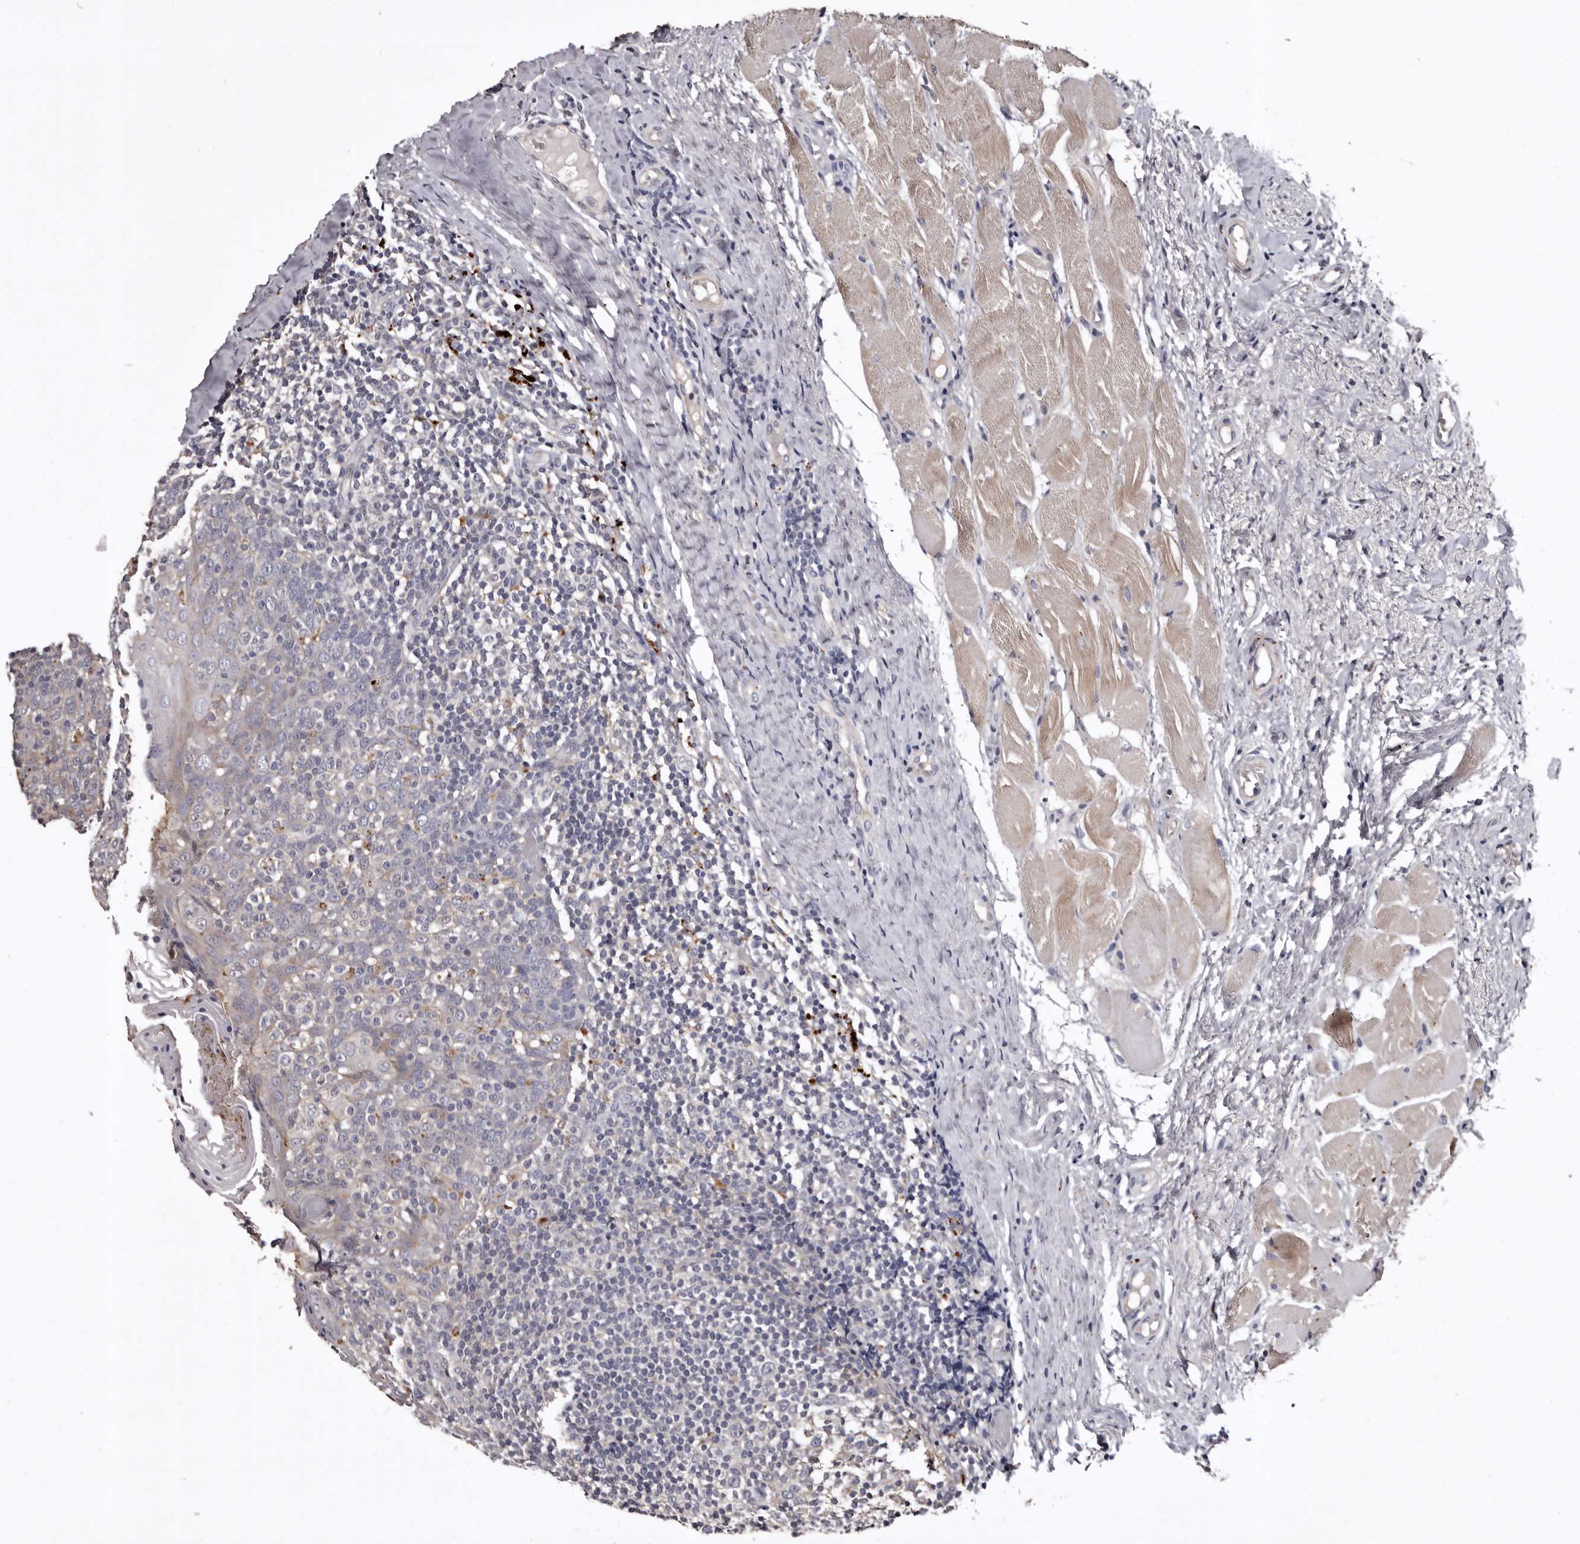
{"staining": {"intensity": "negative", "quantity": "none", "location": "none"}, "tissue": "tonsil", "cell_type": "Germinal center cells", "image_type": "normal", "snomed": [{"axis": "morphology", "description": "Normal tissue, NOS"}, {"axis": "topography", "description": "Tonsil"}], "caption": "IHC of benign human tonsil displays no expression in germinal center cells.", "gene": "SLC10A4", "patient": {"sex": "female", "age": 19}}